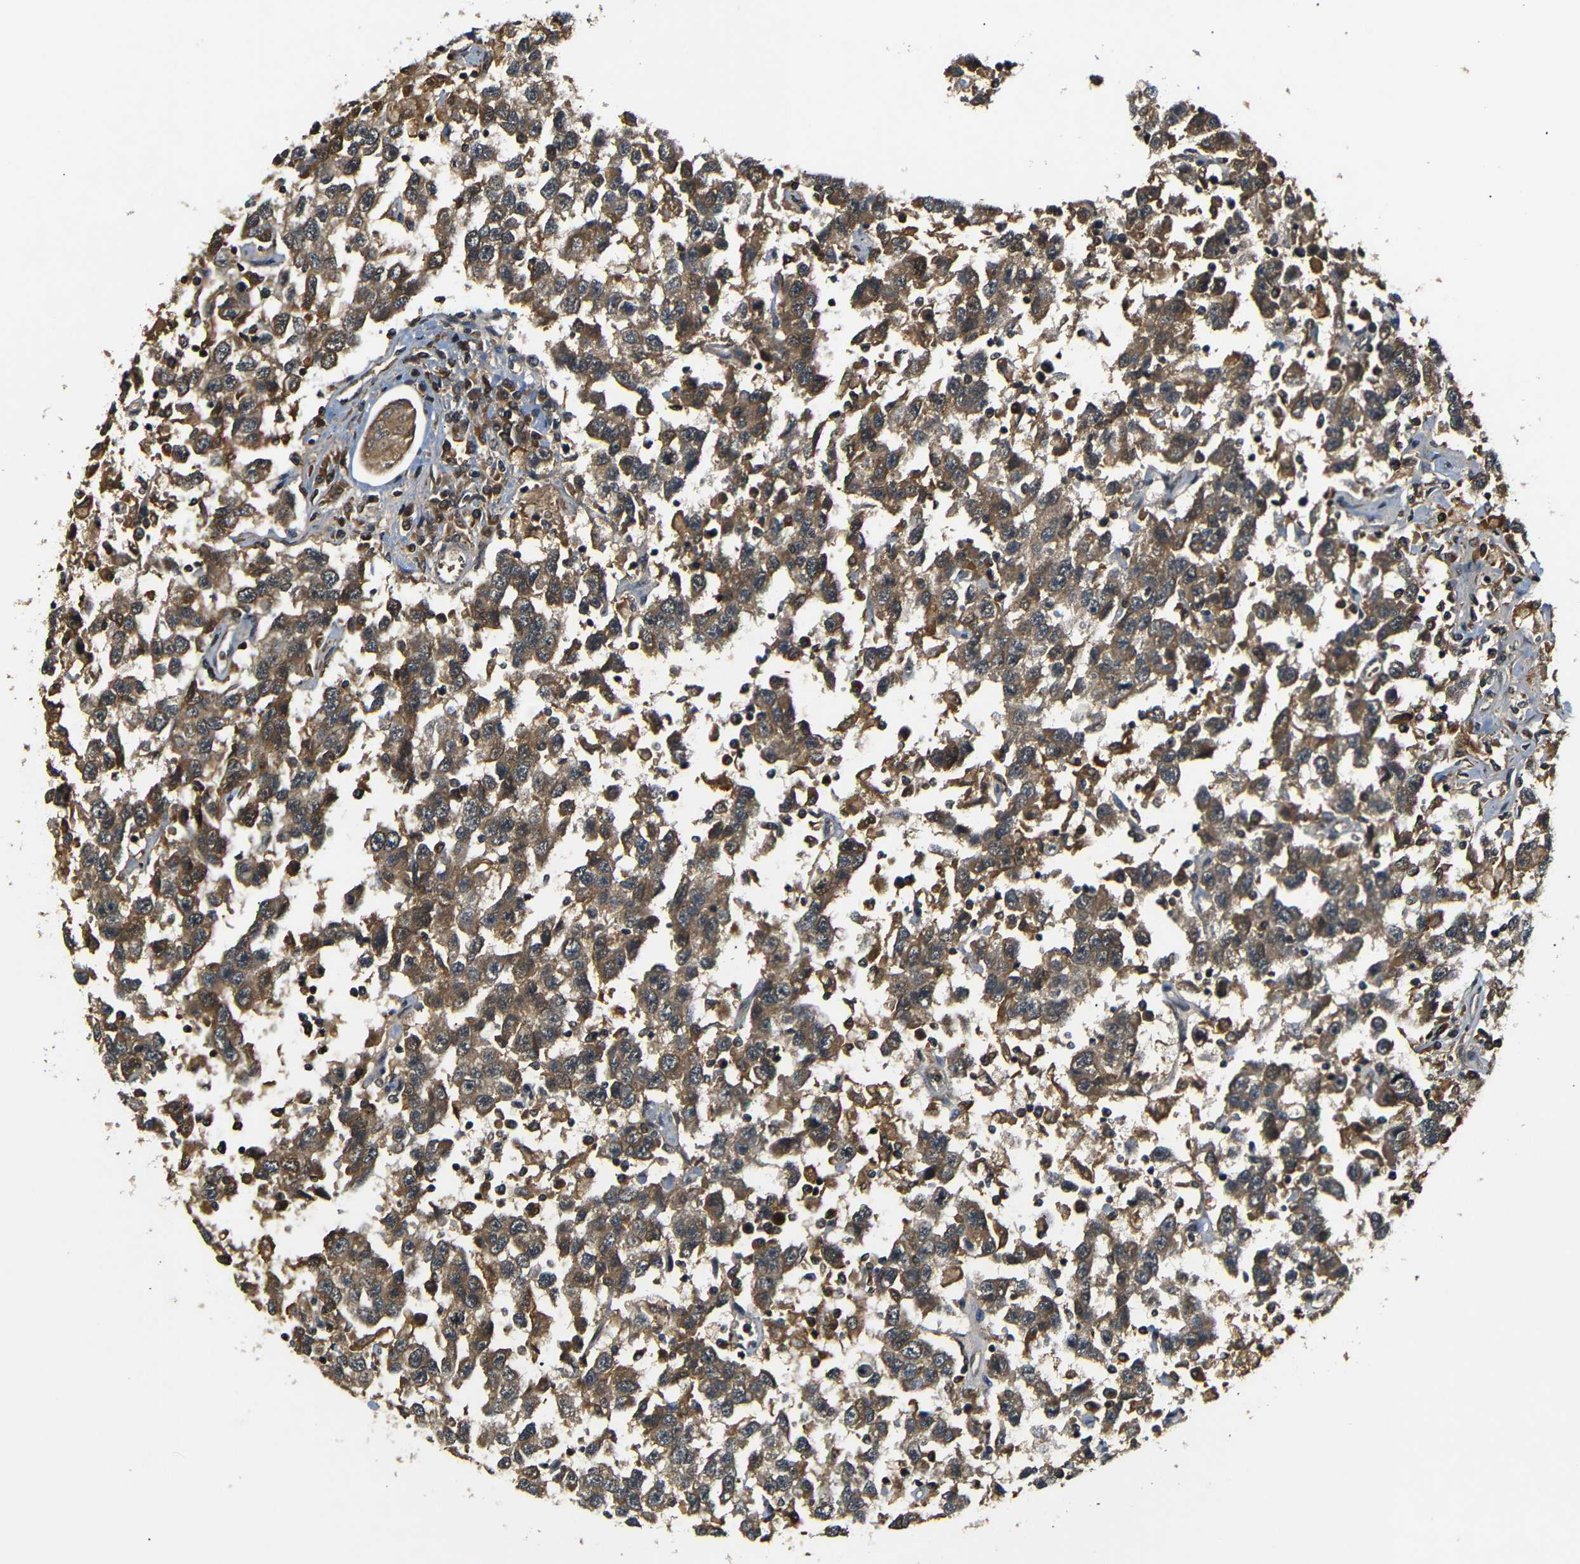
{"staining": {"intensity": "moderate", "quantity": ">75%", "location": "cytoplasmic/membranous"}, "tissue": "testis cancer", "cell_type": "Tumor cells", "image_type": "cancer", "snomed": [{"axis": "morphology", "description": "Seminoma, NOS"}, {"axis": "topography", "description": "Testis"}], "caption": "An image showing moderate cytoplasmic/membranous staining in about >75% of tumor cells in seminoma (testis), as visualized by brown immunohistochemical staining.", "gene": "TANK", "patient": {"sex": "male", "age": 41}}